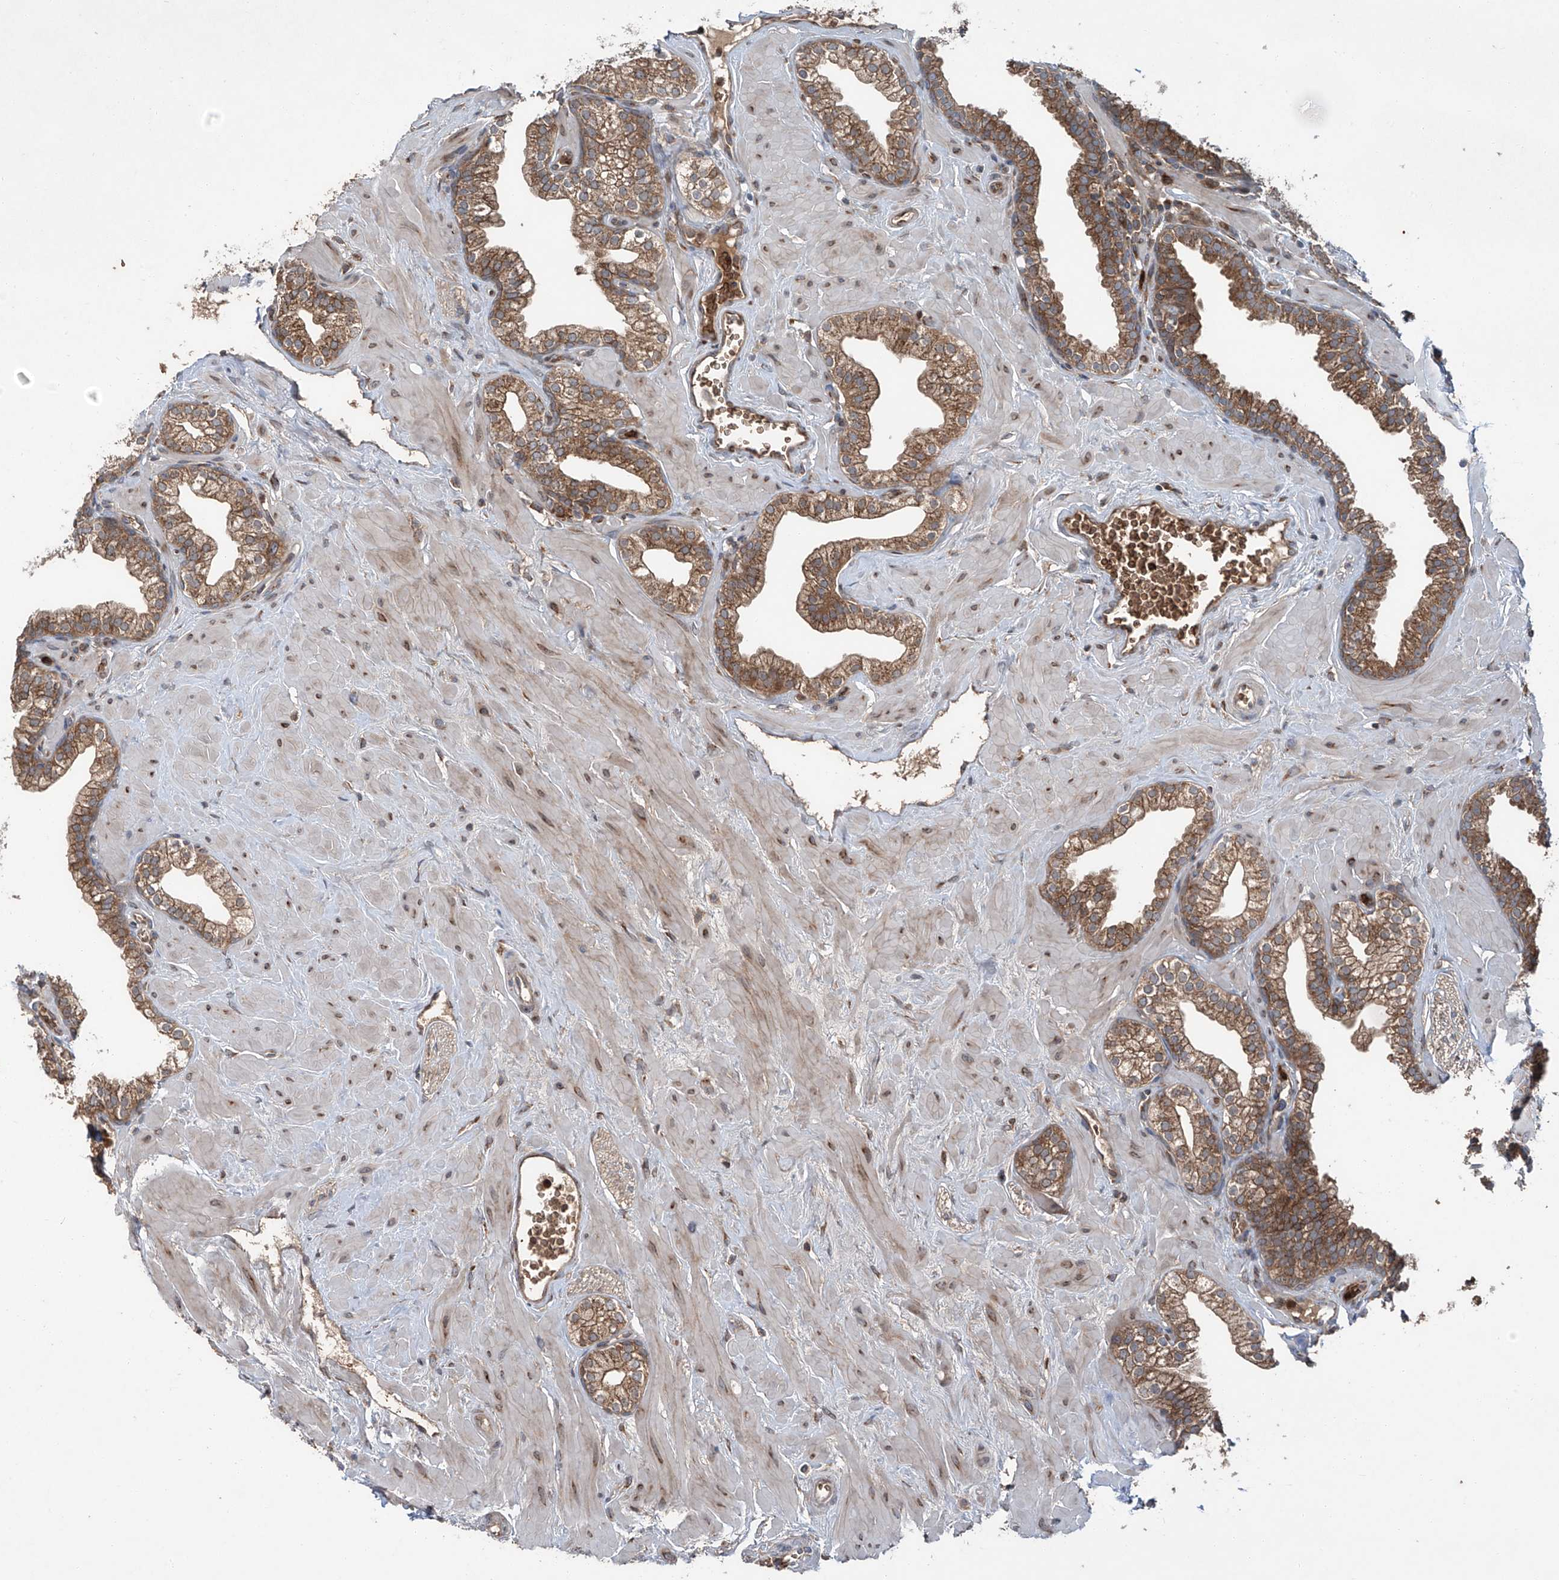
{"staining": {"intensity": "moderate", "quantity": ">75%", "location": "cytoplasmic/membranous"}, "tissue": "prostate", "cell_type": "Glandular cells", "image_type": "normal", "snomed": [{"axis": "morphology", "description": "Normal tissue, NOS"}, {"axis": "morphology", "description": "Urothelial carcinoma, Low grade"}, {"axis": "topography", "description": "Urinary bladder"}, {"axis": "topography", "description": "Prostate"}], "caption": "Benign prostate exhibits moderate cytoplasmic/membranous staining in about >75% of glandular cells, visualized by immunohistochemistry. Ihc stains the protein of interest in brown and the nuclei are stained blue.", "gene": "ZDHHC9", "patient": {"sex": "male", "age": 60}}